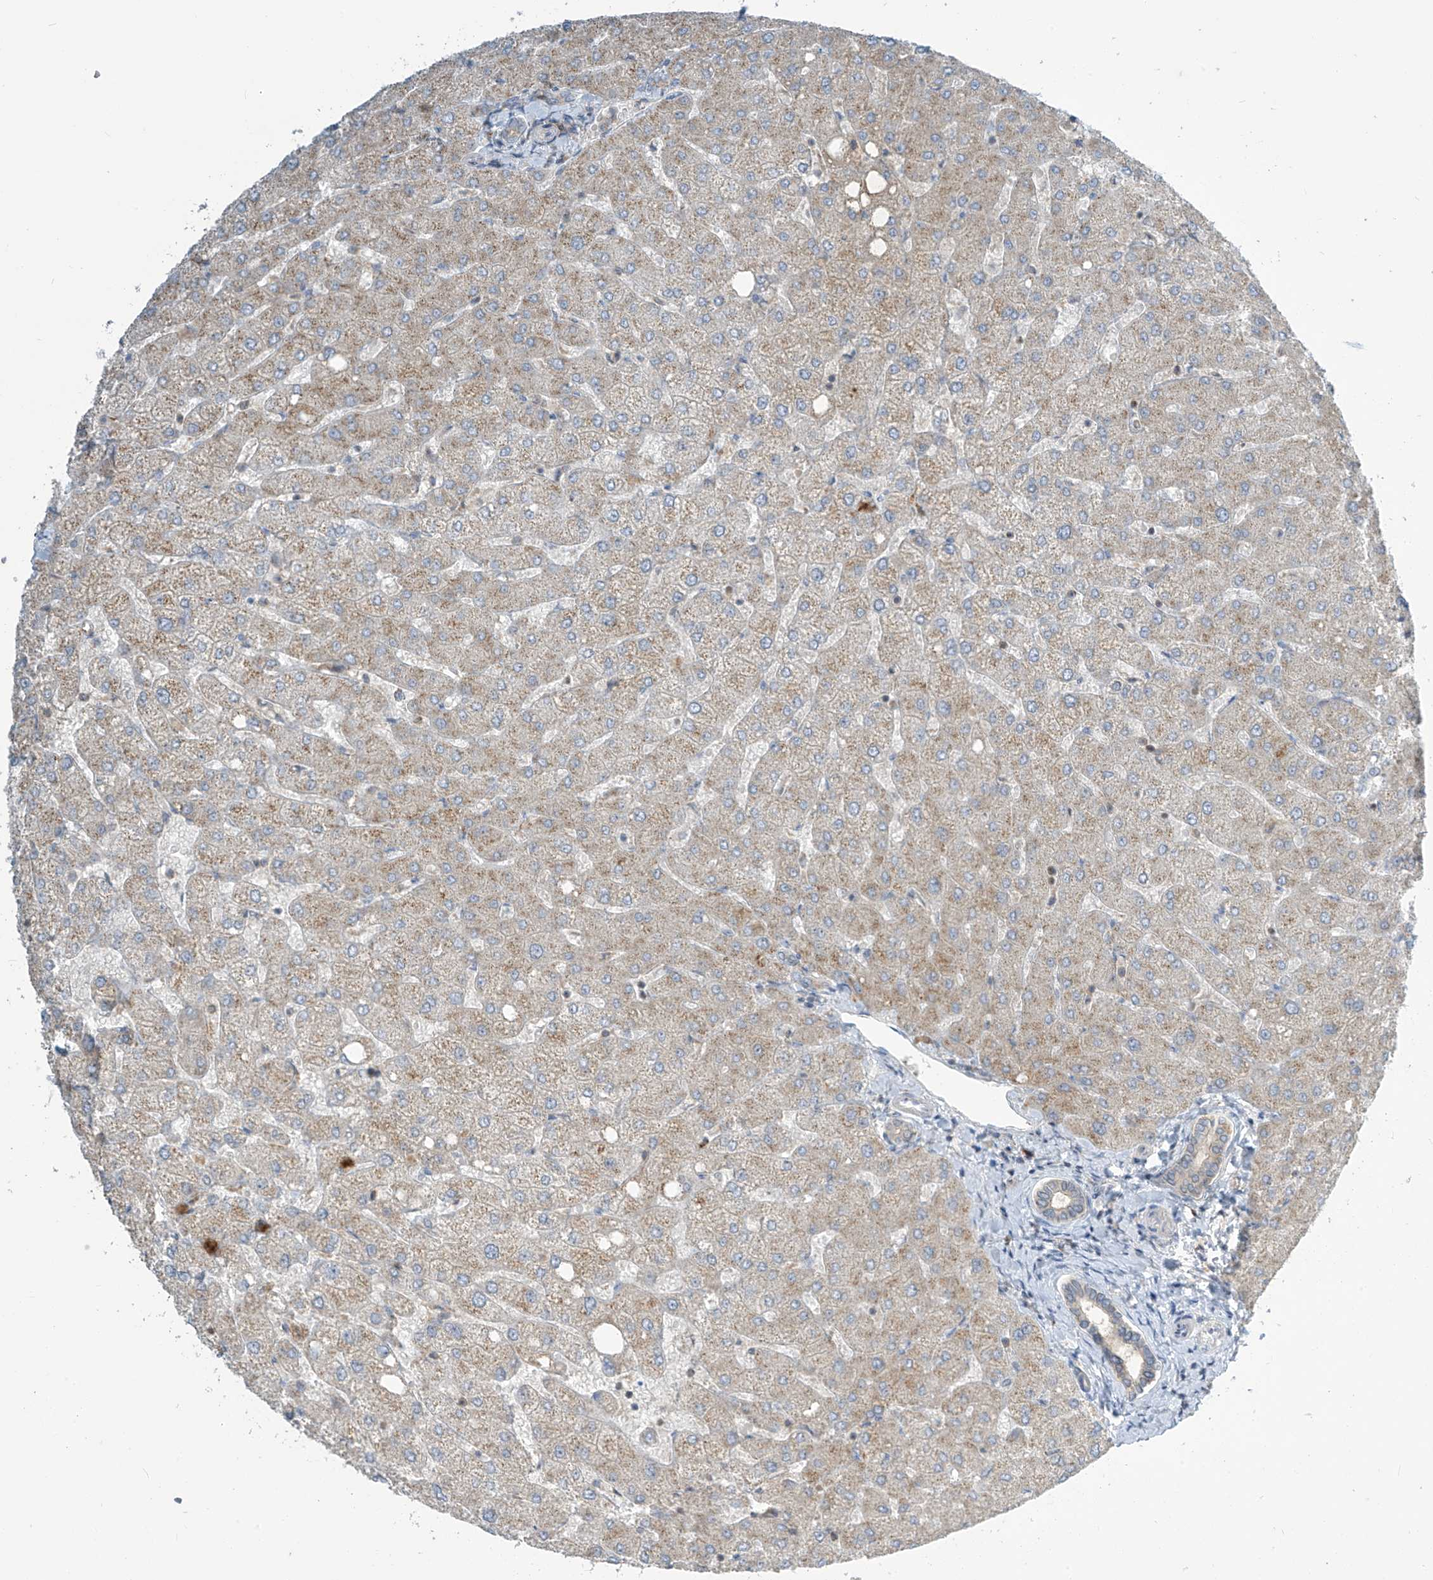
{"staining": {"intensity": "negative", "quantity": "none", "location": "none"}, "tissue": "liver", "cell_type": "Cholangiocytes", "image_type": "normal", "snomed": [{"axis": "morphology", "description": "Normal tissue, NOS"}, {"axis": "topography", "description": "Liver"}], "caption": "Cholangiocytes show no significant protein positivity in normal liver. (DAB (3,3'-diaminobenzidine) immunohistochemistry (IHC) visualized using brightfield microscopy, high magnification).", "gene": "PARVG", "patient": {"sex": "female", "age": 54}}